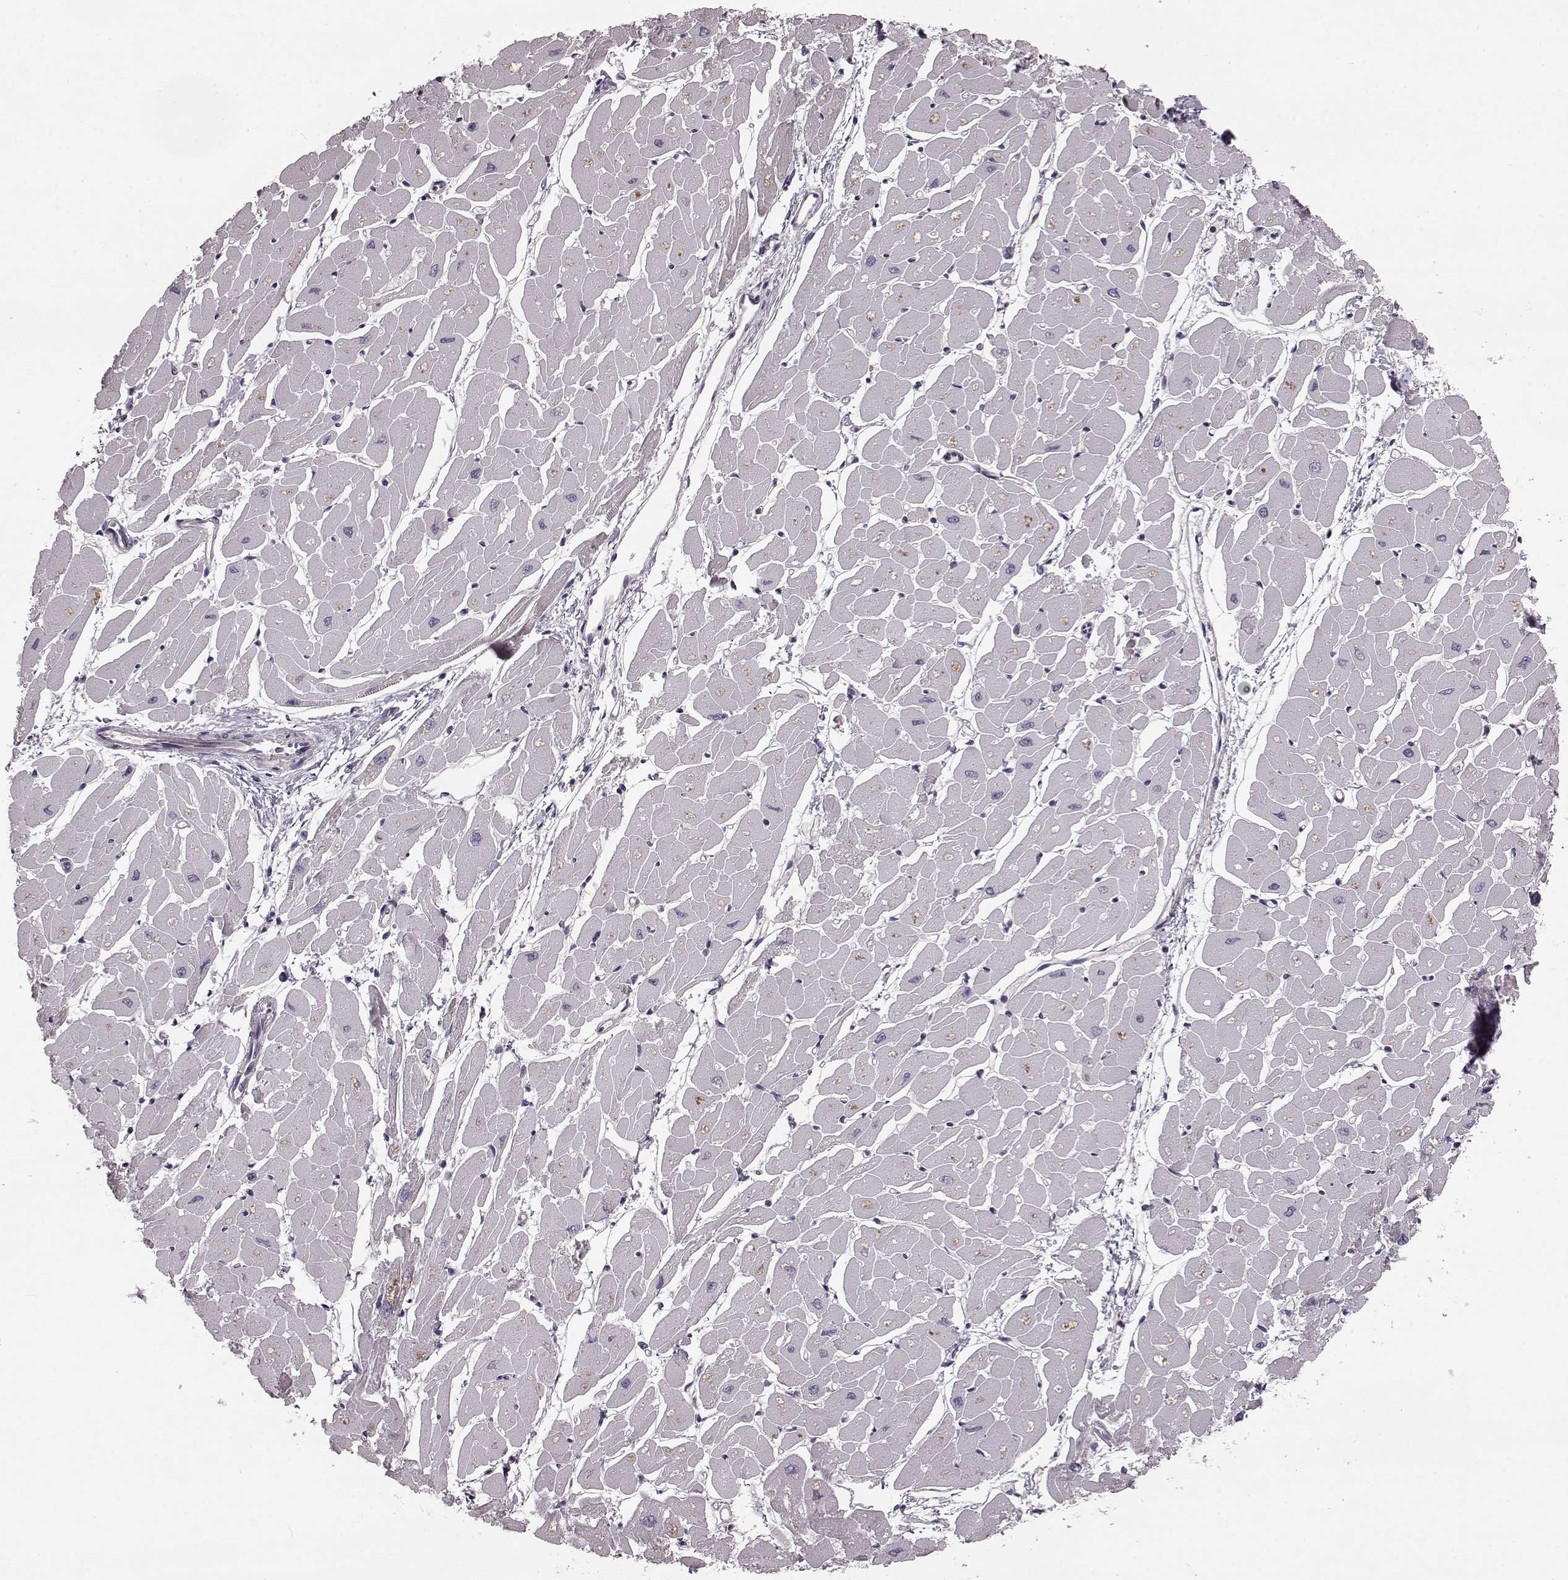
{"staining": {"intensity": "negative", "quantity": "none", "location": "none"}, "tissue": "heart muscle", "cell_type": "Cardiomyocytes", "image_type": "normal", "snomed": [{"axis": "morphology", "description": "Normal tissue, NOS"}, {"axis": "topography", "description": "Heart"}], "caption": "This is an immunohistochemistry micrograph of unremarkable human heart muscle. There is no positivity in cardiomyocytes.", "gene": "PDCD1", "patient": {"sex": "male", "age": 57}}